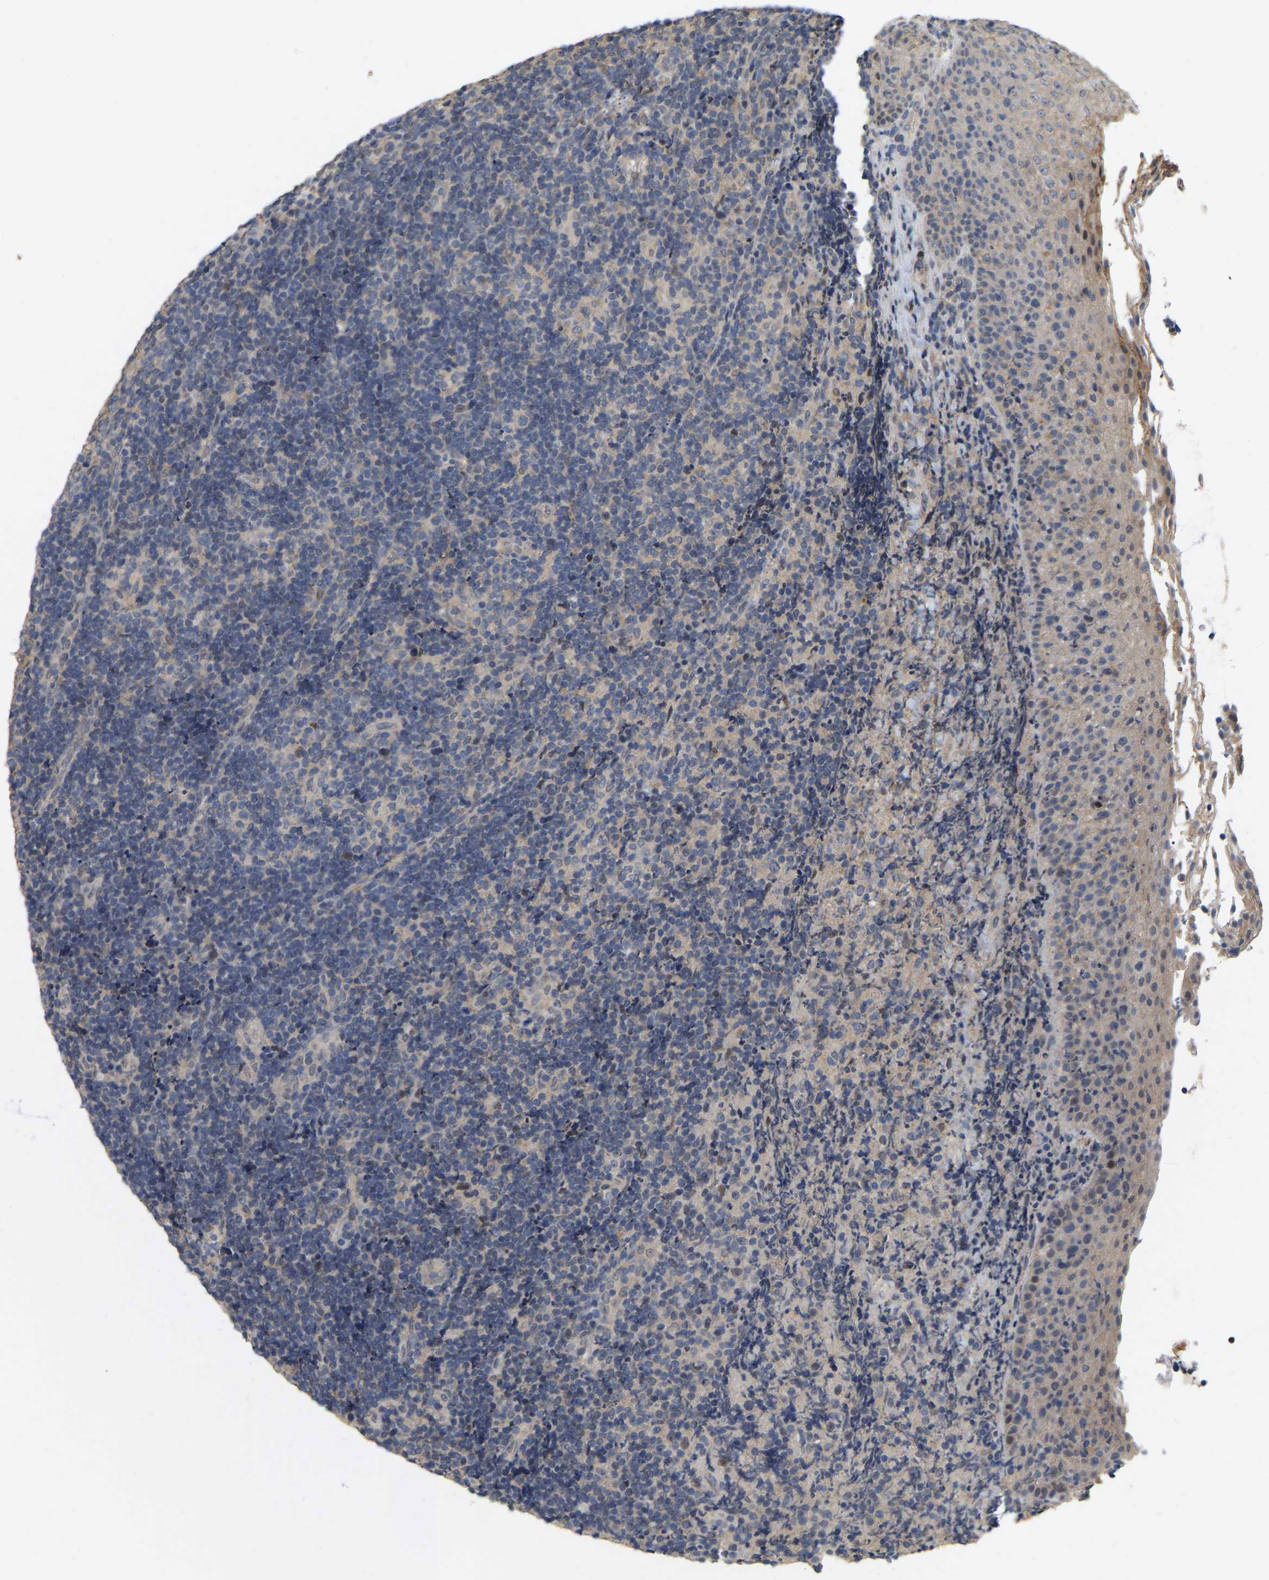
{"staining": {"intensity": "weak", "quantity": "<25%", "location": "cytoplasmic/membranous"}, "tissue": "lymphoma", "cell_type": "Tumor cells", "image_type": "cancer", "snomed": [{"axis": "morphology", "description": "Malignant lymphoma, non-Hodgkin's type, High grade"}, {"axis": "topography", "description": "Tonsil"}], "caption": "High-grade malignant lymphoma, non-Hodgkin's type stained for a protein using immunohistochemistry (IHC) demonstrates no positivity tumor cells.", "gene": "RUVBL1", "patient": {"sex": "female", "age": 36}}